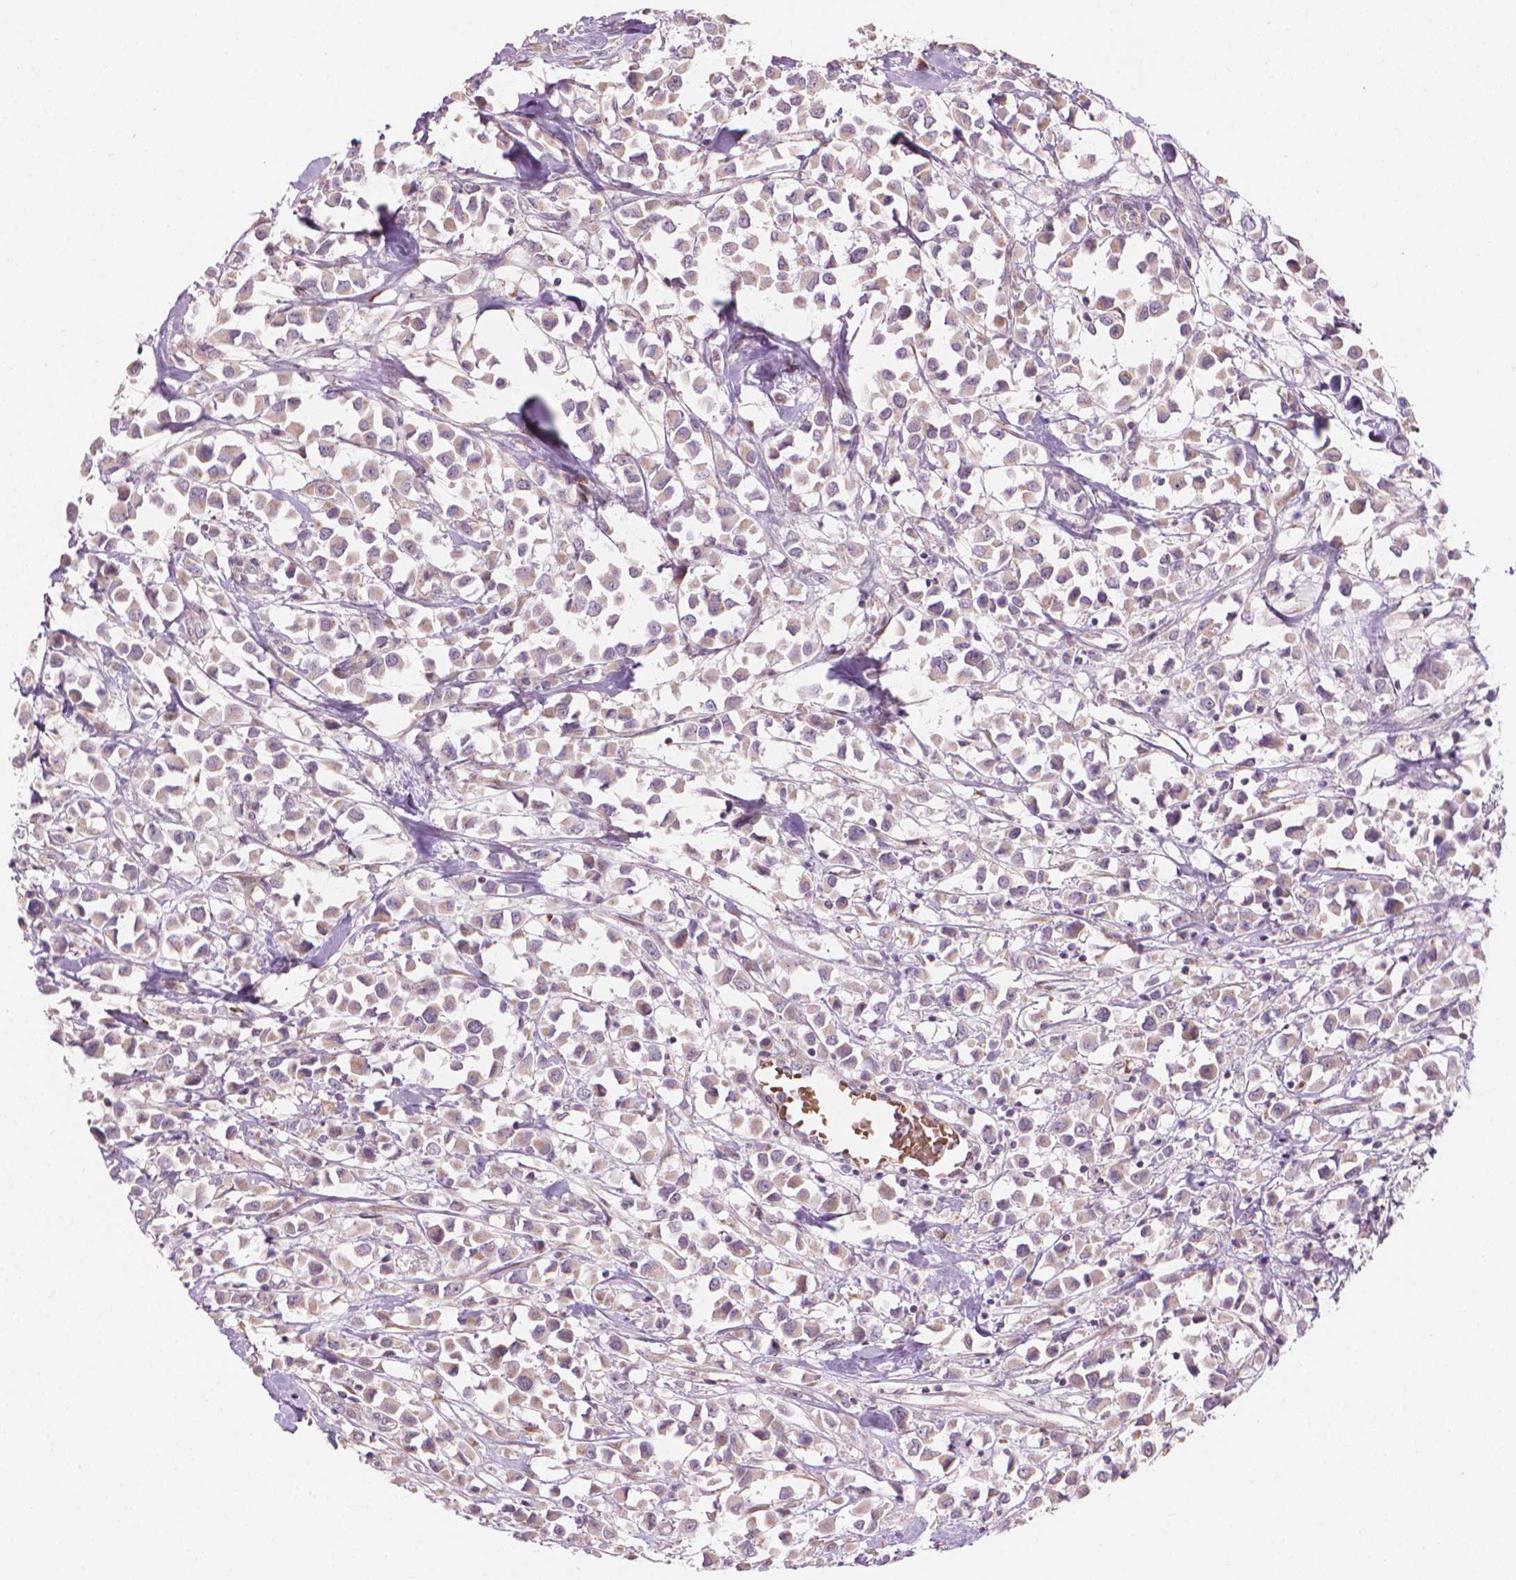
{"staining": {"intensity": "weak", "quantity": "<25%", "location": "cytoplasmic/membranous"}, "tissue": "breast cancer", "cell_type": "Tumor cells", "image_type": "cancer", "snomed": [{"axis": "morphology", "description": "Duct carcinoma"}, {"axis": "topography", "description": "Breast"}], "caption": "DAB immunohistochemical staining of breast cancer (infiltrating ductal carcinoma) exhibits no significant positivity in tumor cells. (DAB immunohistochemistry (IHC) with hematoxylin counter stain).", "gene": "IFFO1", "patient": {"sex": "female", "age": 61}}